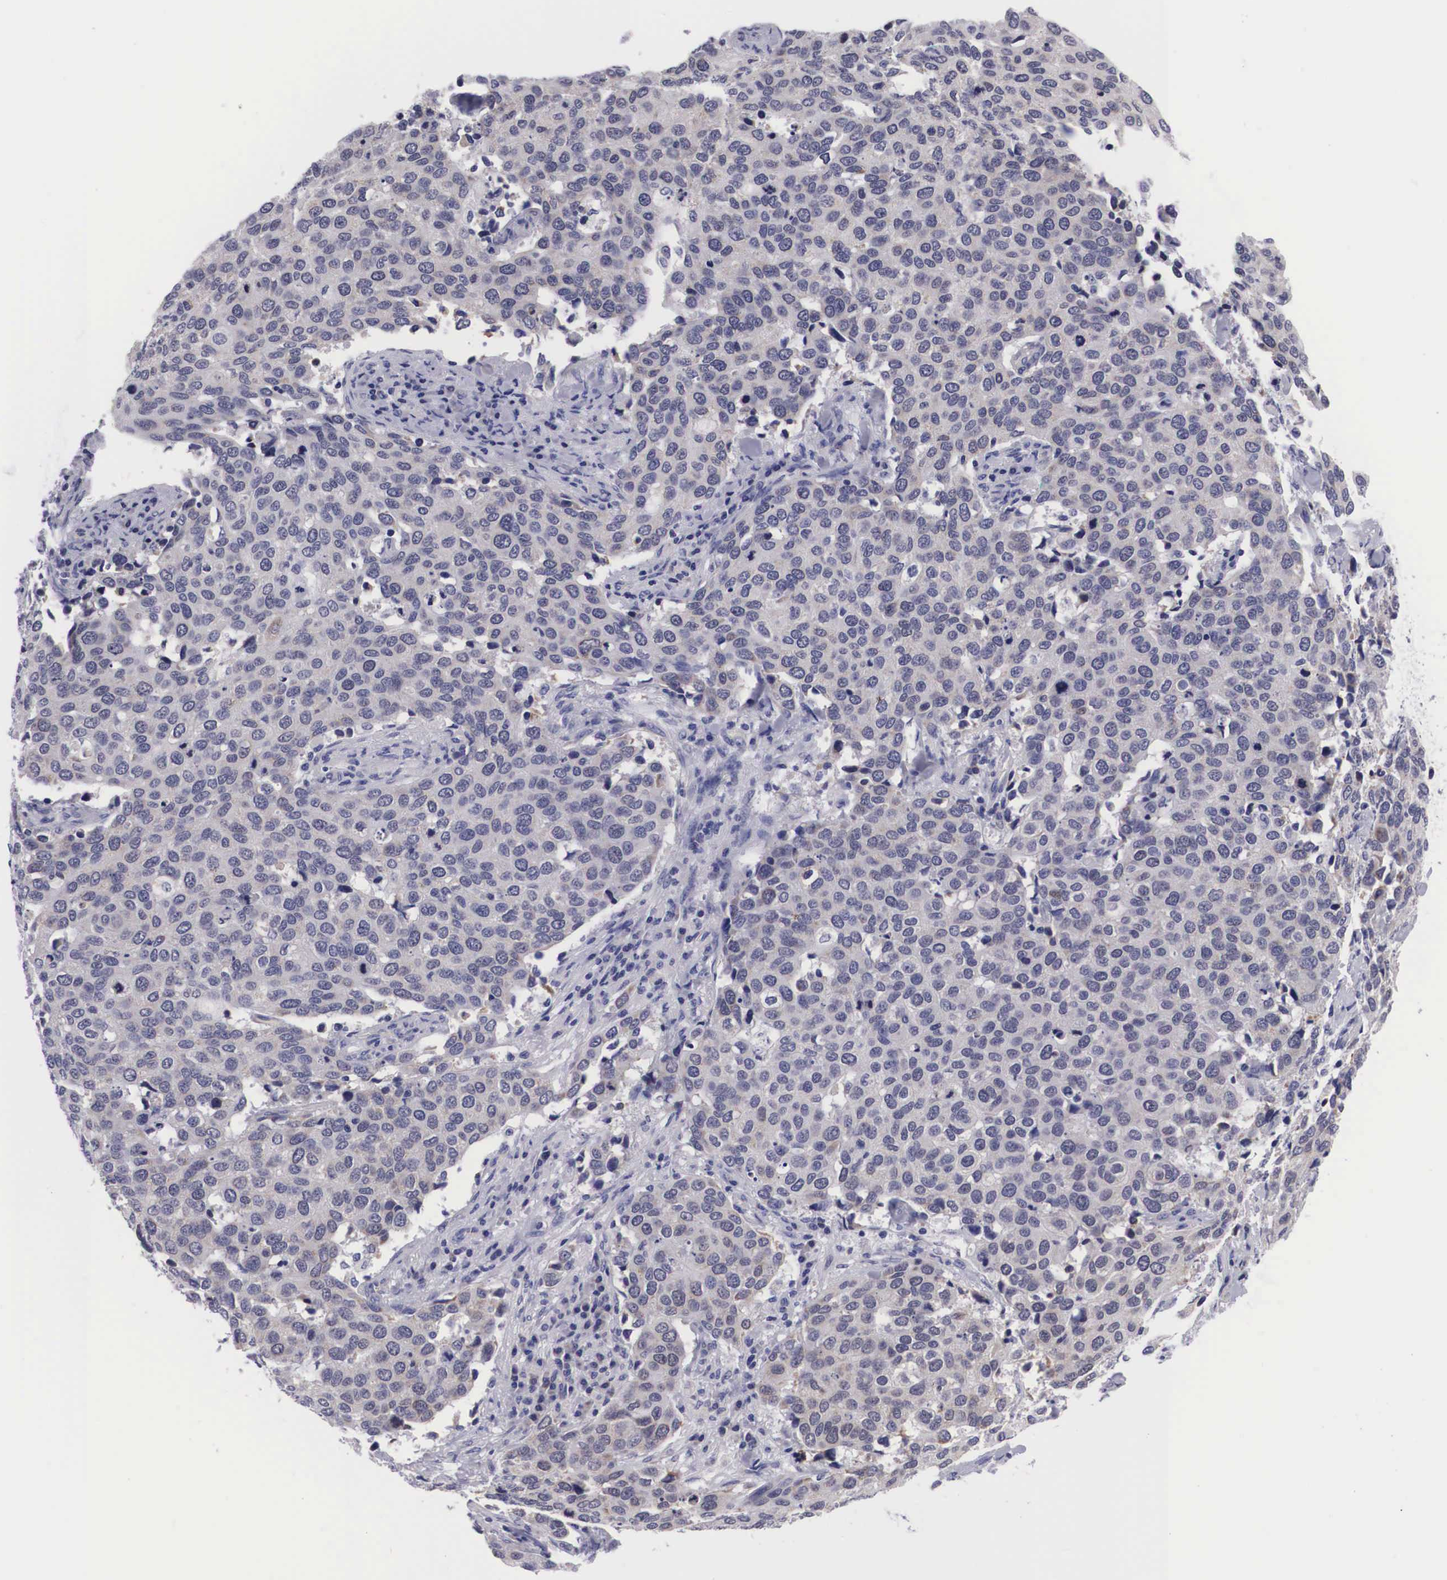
{"staining": {"intensity": "negative", "quantity": "none", "location": "none"}, "tissue": "cervical cancer", "cell_type": "Tumor cells", "image_type": "cancer", "snomed": [{"axis": "morphology", "description": "Squamous cell carcinoma, NOS"}, {"axis": "topography", "description": "Cervix"}], "caption": "High magnification brightfield microscopy of cervical cancer stained with DAB (brown) and counterstained with hematoxylin (blue): tumor cells show no significant positivity. (DAB IHC visualized using brightfield microscopy, high magnification).", "gene": "SOX11", "patient": {"sex": "female", "age": 54}}